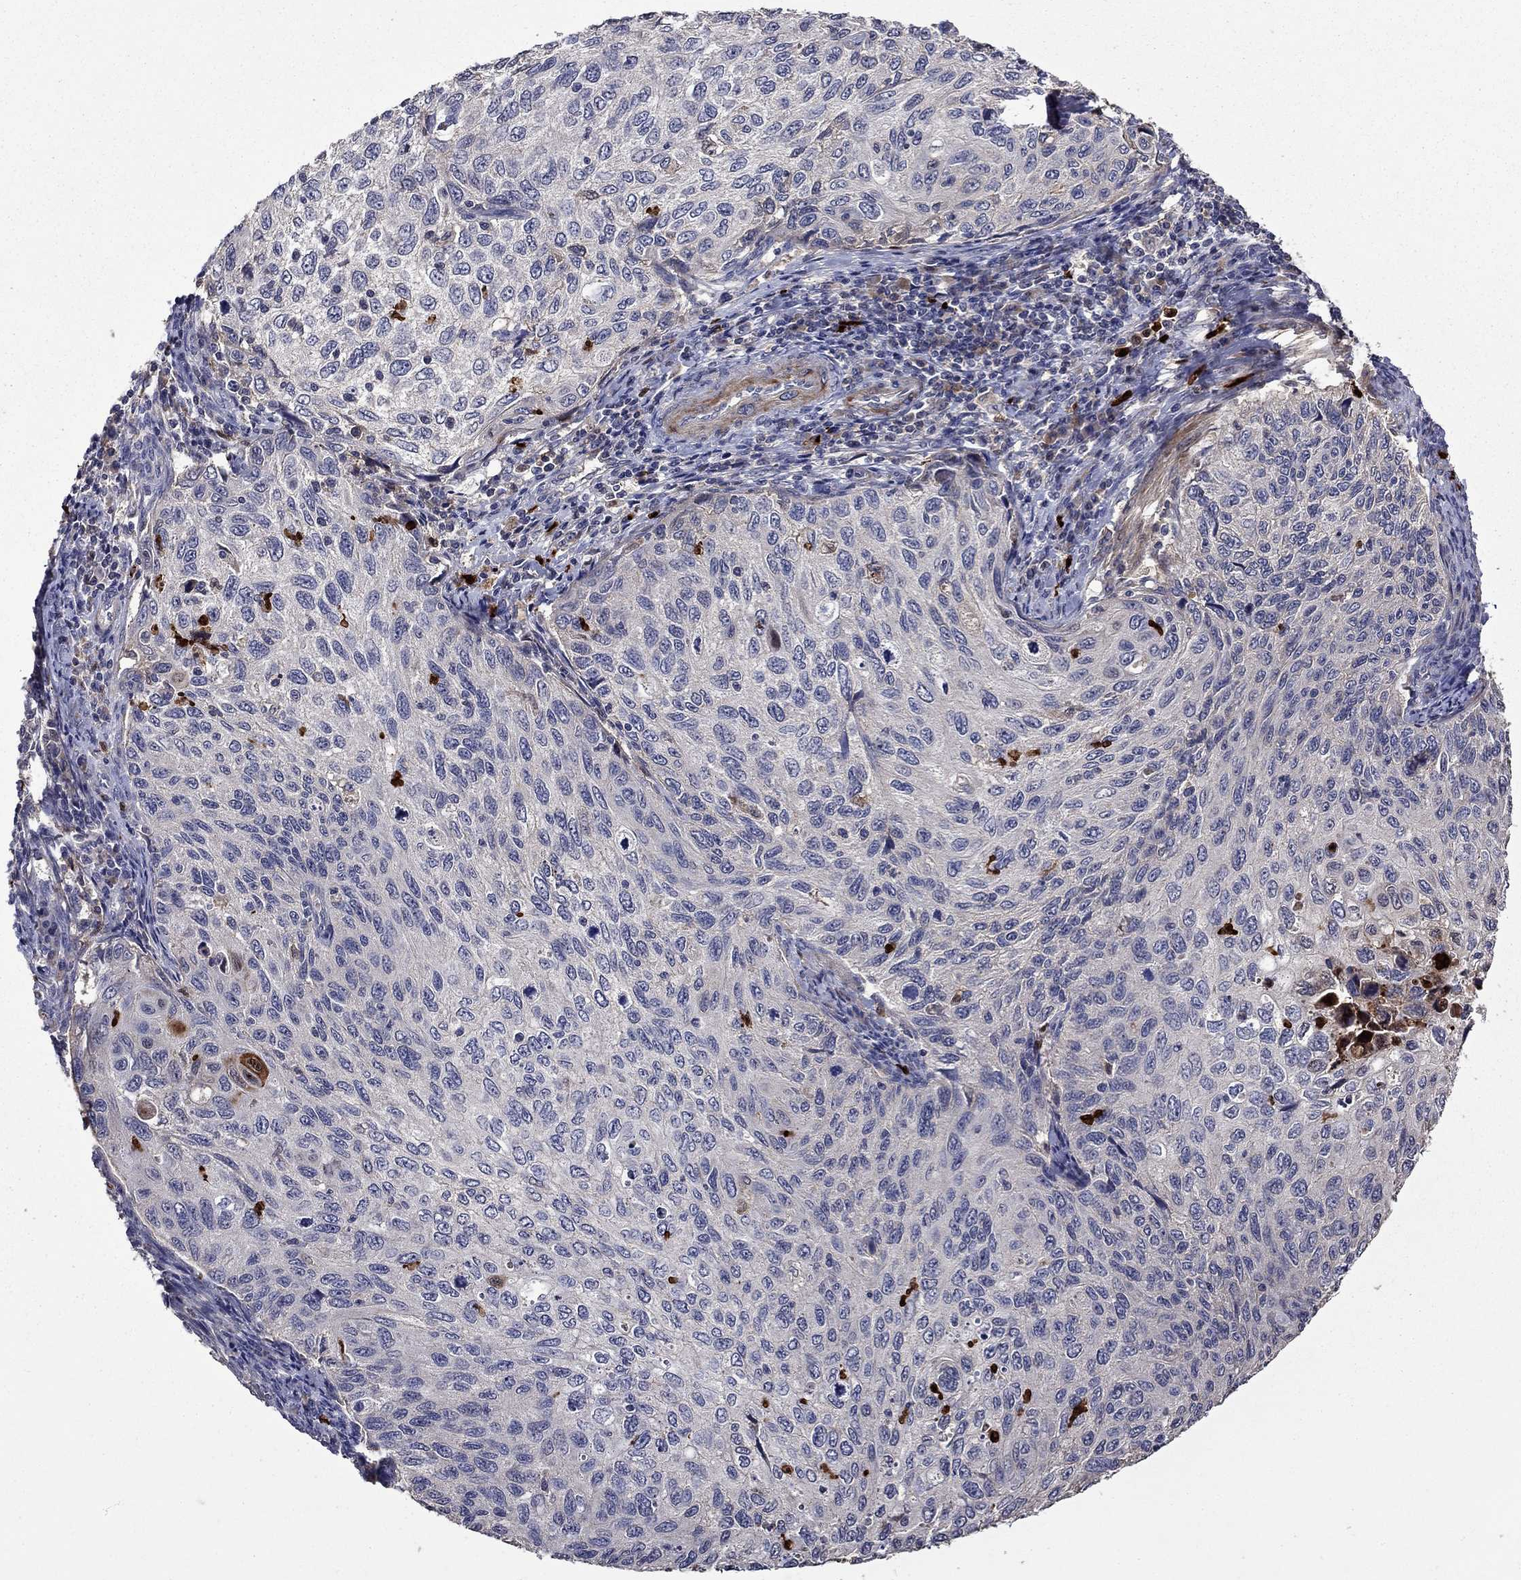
{"staining": {"intensity": "negative", "quantity": "none", "location": "none"}, "tissue": "cervical cancer", "cell_type": "Tumor cells", "image_type": "cancer", "snomed": [{"axis": "morphology", "description": "Squamous cell carcinoma, NOS"}, {"axis": "topography", "description": "Cervix"}], "caption": "Squamous cell carcinoma (cervical) was stained to show a protein in brown. There is no significant positivity in tumor cells. (DAB (3,3'-diaminobenzidine) IHC with hematoxylin counter stain).", "gene": "SATB1", "patient": {"sex": "female", "age": 70}}